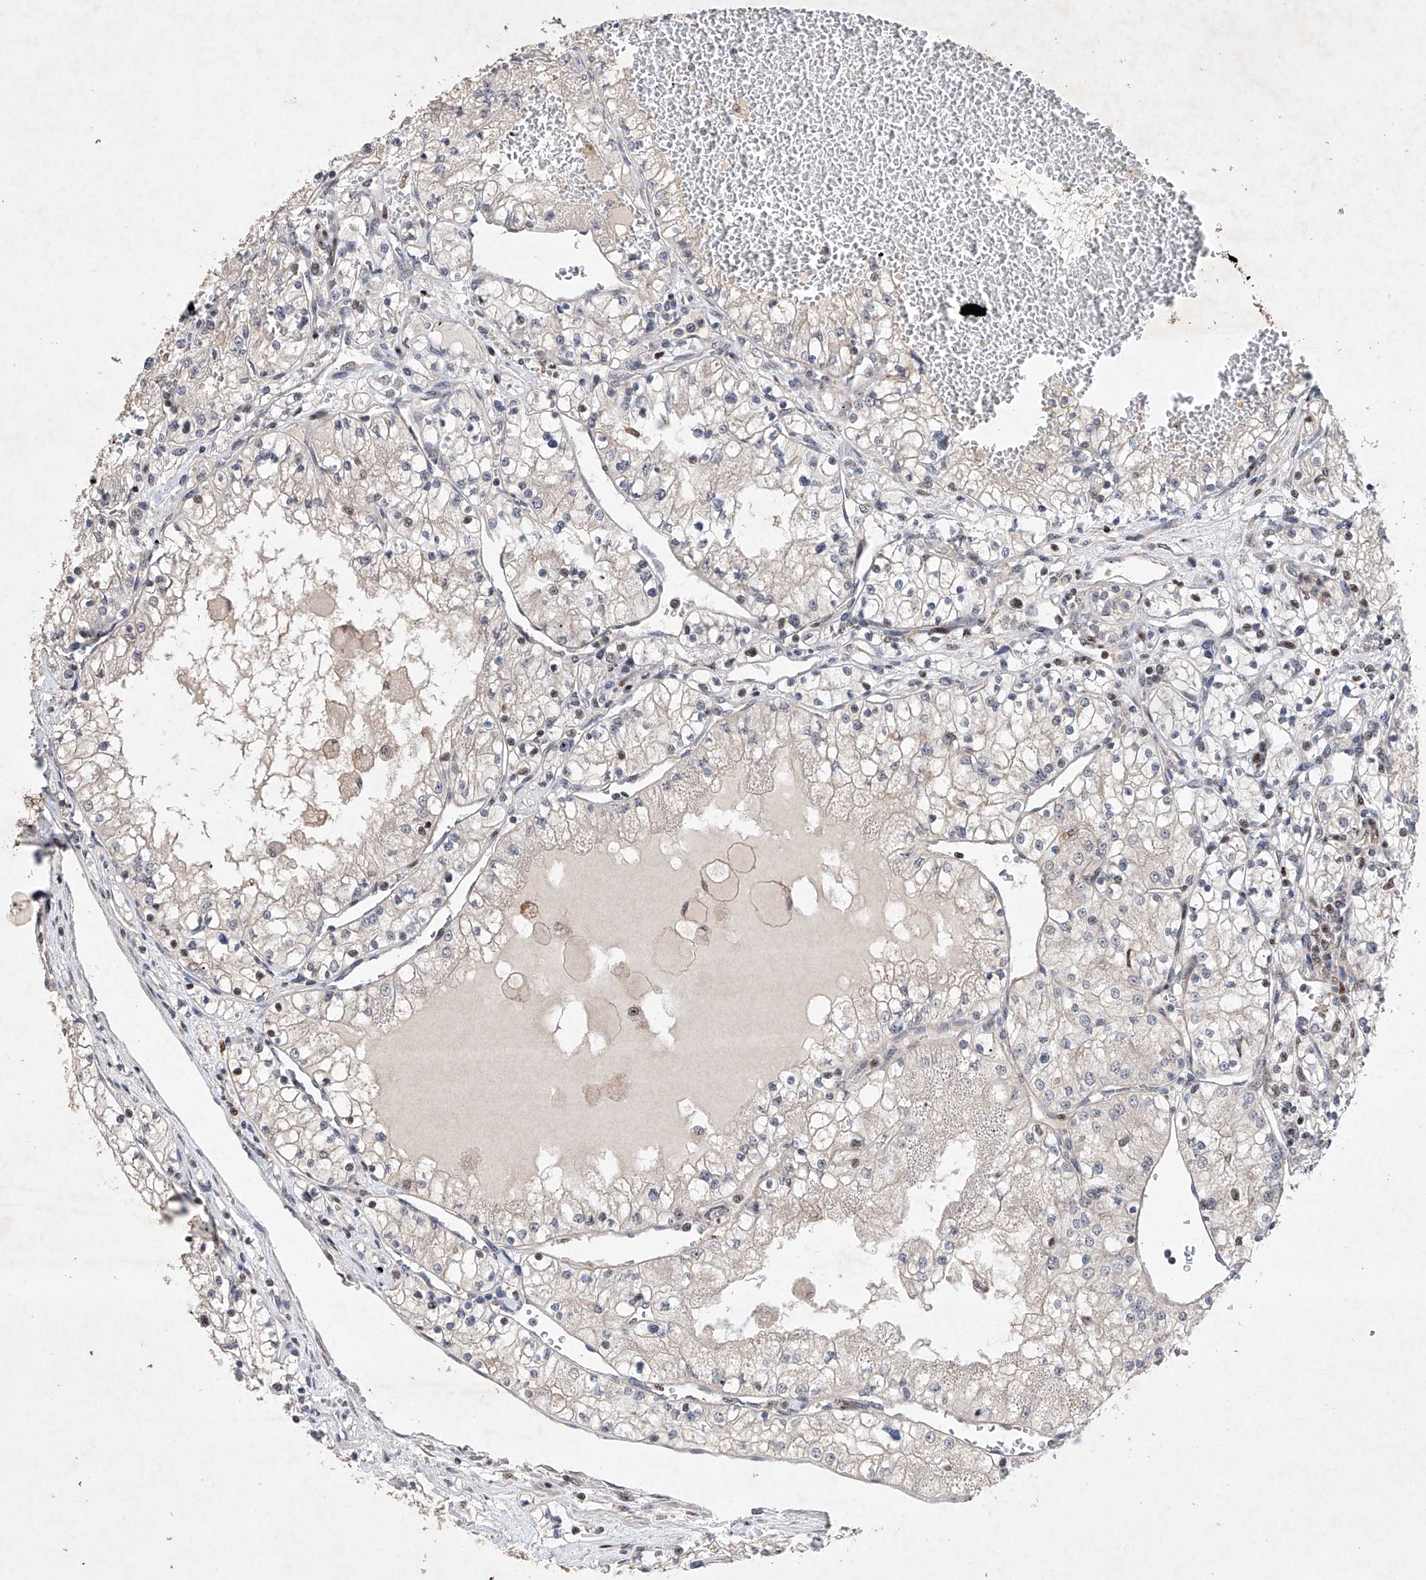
{"staining": {"intensity": "negative", "quantity": "none", "location": "none"}, "tissue": "renal cancer", "cell_type": "Tumor cells", "image_type": "cancer", "snomed": [{"axis": "morphology", "description": "Normal tissue, NOS"}, {"axis": "morphology", "description": "Adenocarcinoma, NOS"}, {"axis": "topography", "description": "Kidney"}], "caption": "This is a micrograph of IHC staining of adenocarcinoma (renal), which shows no positivity in tumor cells. (DAB IHC visualized using brightfield microscopy, high magnification).", "gene": "AFG1L", "patient": {"sex": "male", "age": 68}}